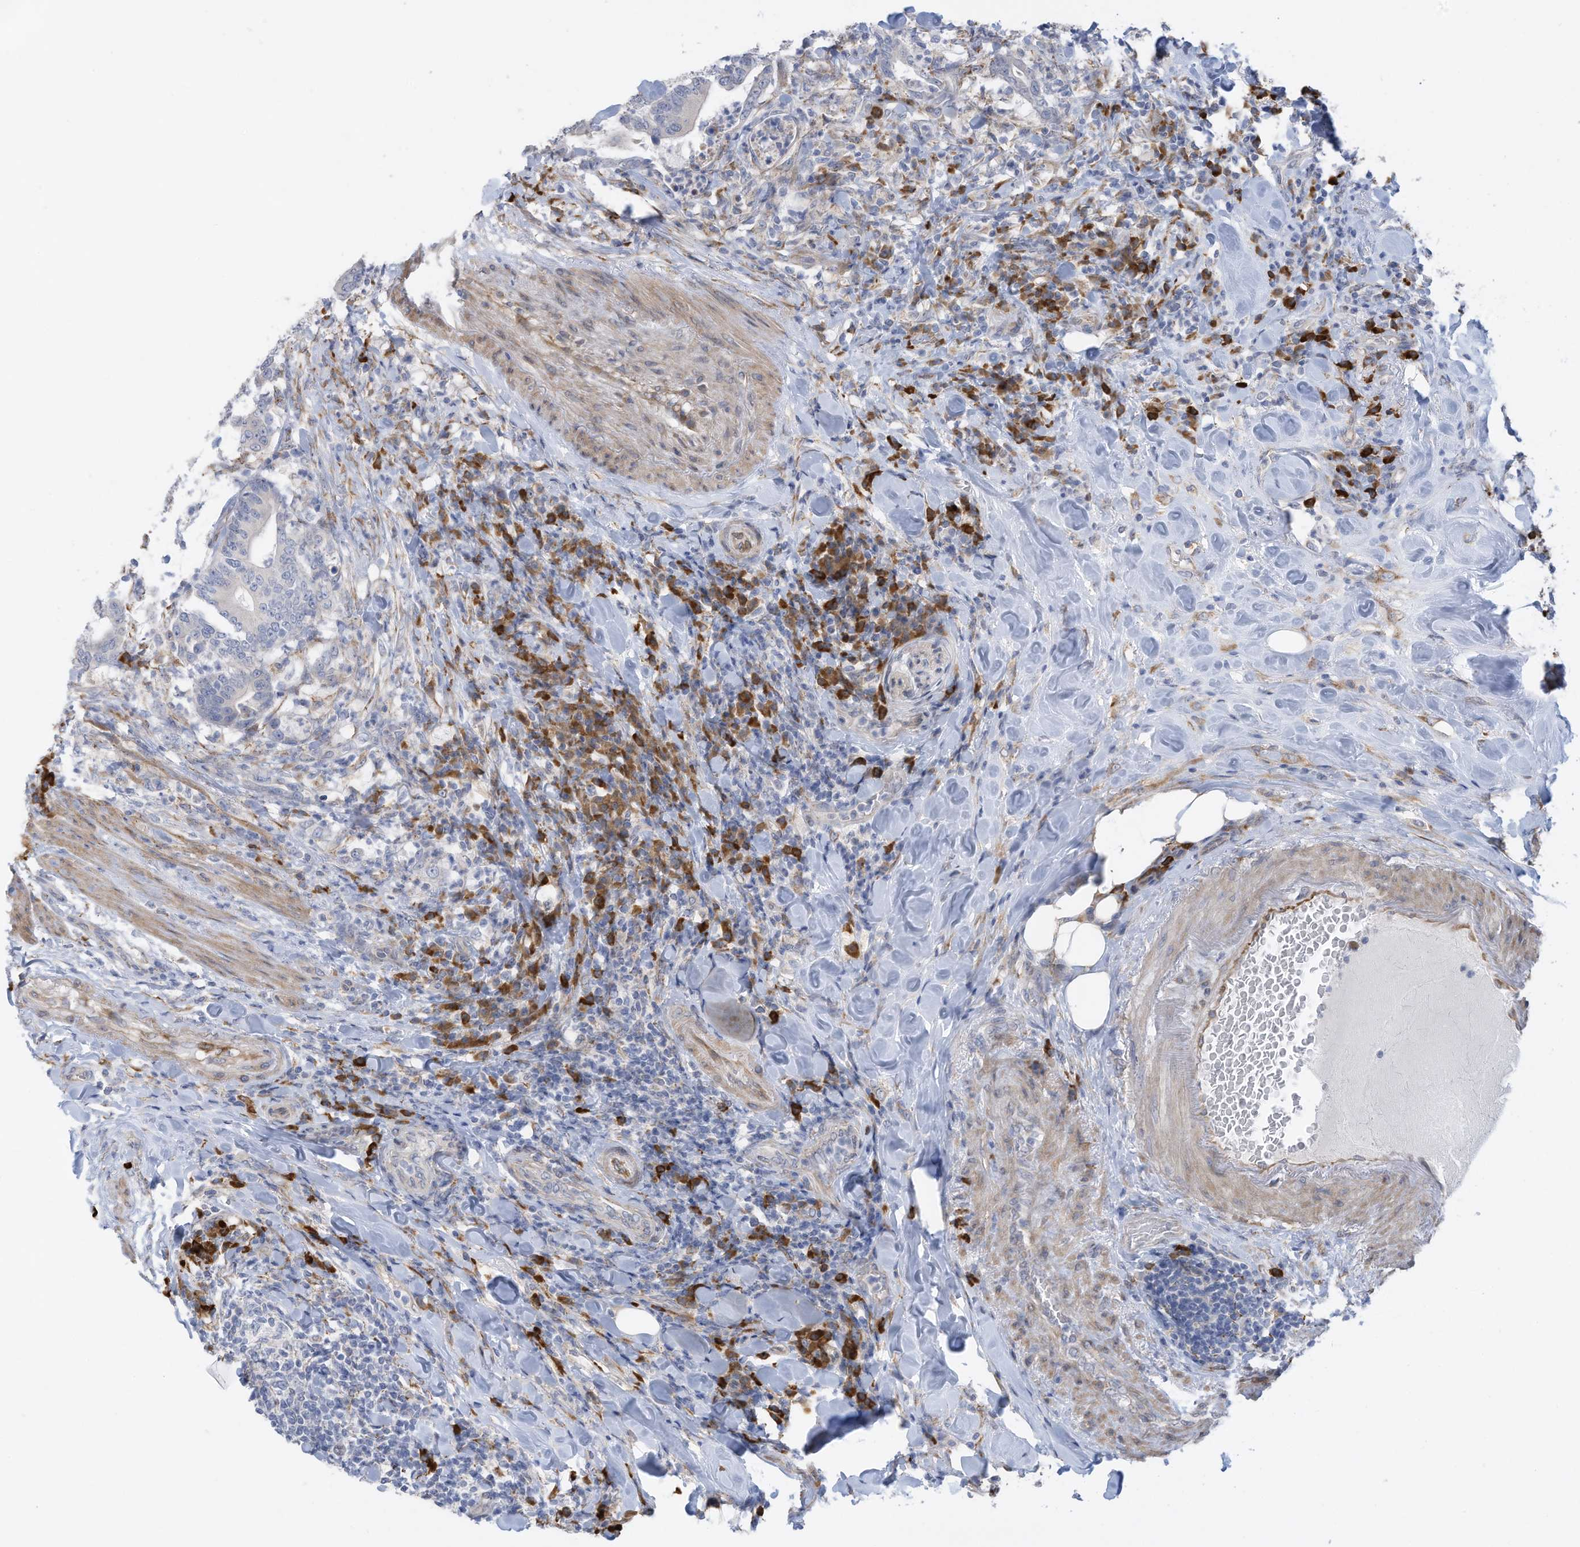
{"staining": {"intensity": "negative", "quantity": "none", "location": "none"}, "tissue": "colorectal cancer", "cell_type": "Tumor cells", "image_type": "cancer", "snomed": [{"axis": "morphology", "description": "Adenocarcinoma, NOS"}, {"axis": "topography", "description": "Colon"}], "caption": "Human colorectal adenocarcinoma stained for a protein using immunohistochemistry (IHC) demonstrates no staining in tumor cells.", "gene": "ZNF292", "patient": {"sex": "female", "age": 66}}